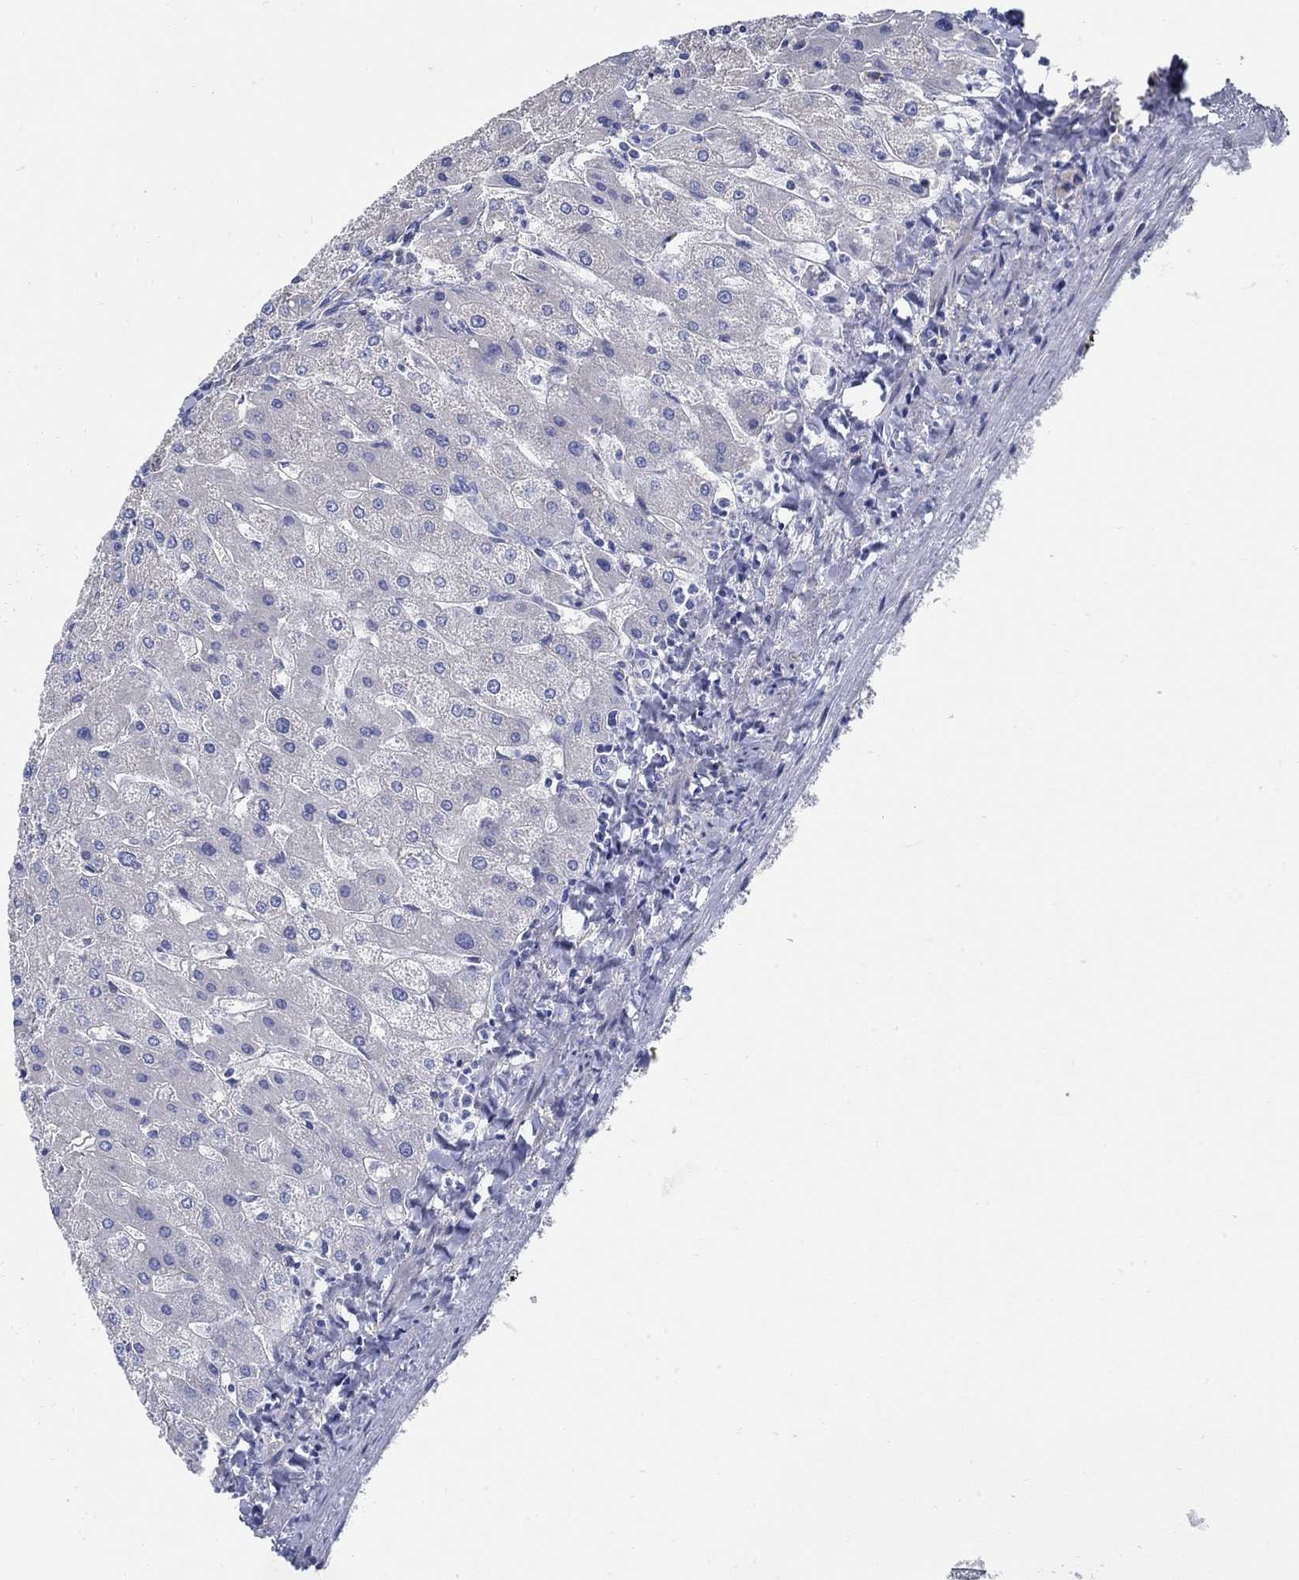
{"staining": {"intensity": "negative", "quantity": "none", "location": "none"}, "tissue": "liver", "cell_type": "Cholangiocytes", "image_type": "normal", "snomed": [{"axis": "morphology", "description": "Normal tissue, NOS"}, {"axis": "topography", "description": "Liver"}], "caption": "Cholangiocytes show no significant protein expression in normal liver. Nuclei are stained in blue.", "gene": "C15orf39", "patient": {"sex": "male", "age": 67}}